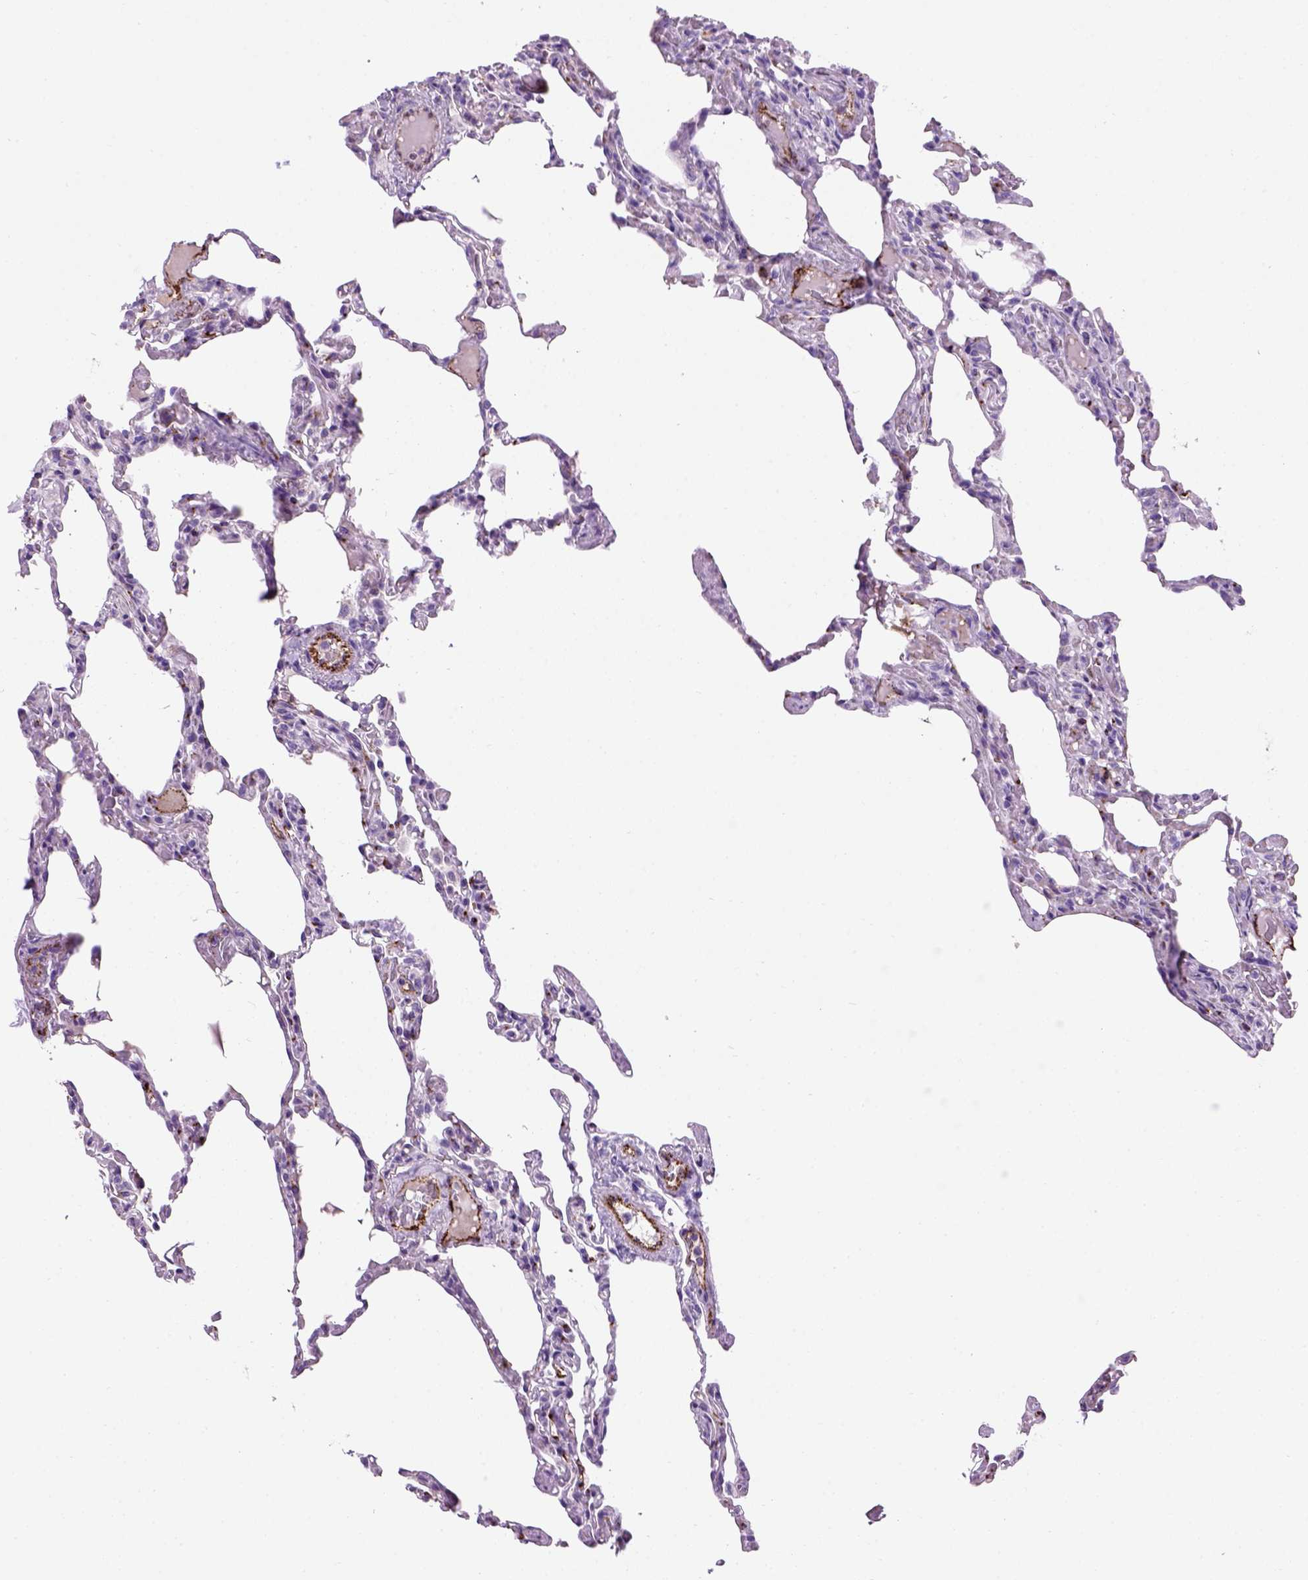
{"staining": {"intensity": "negative", "quantity": "none", "location": "none"}, "tissue": "lung", "cell_type": "Alveolar cells", "image_type": "normal", "snomed": [{"axis": "morphology", "description": "Normal tissue, NOS"}, {"axis": "topography", "description": "Lung"}], "caption": "The image reveals no significant staining in alveolar cells of lung.", "gene": "VWF", "patient": {"sex": "female", "age": 43}}